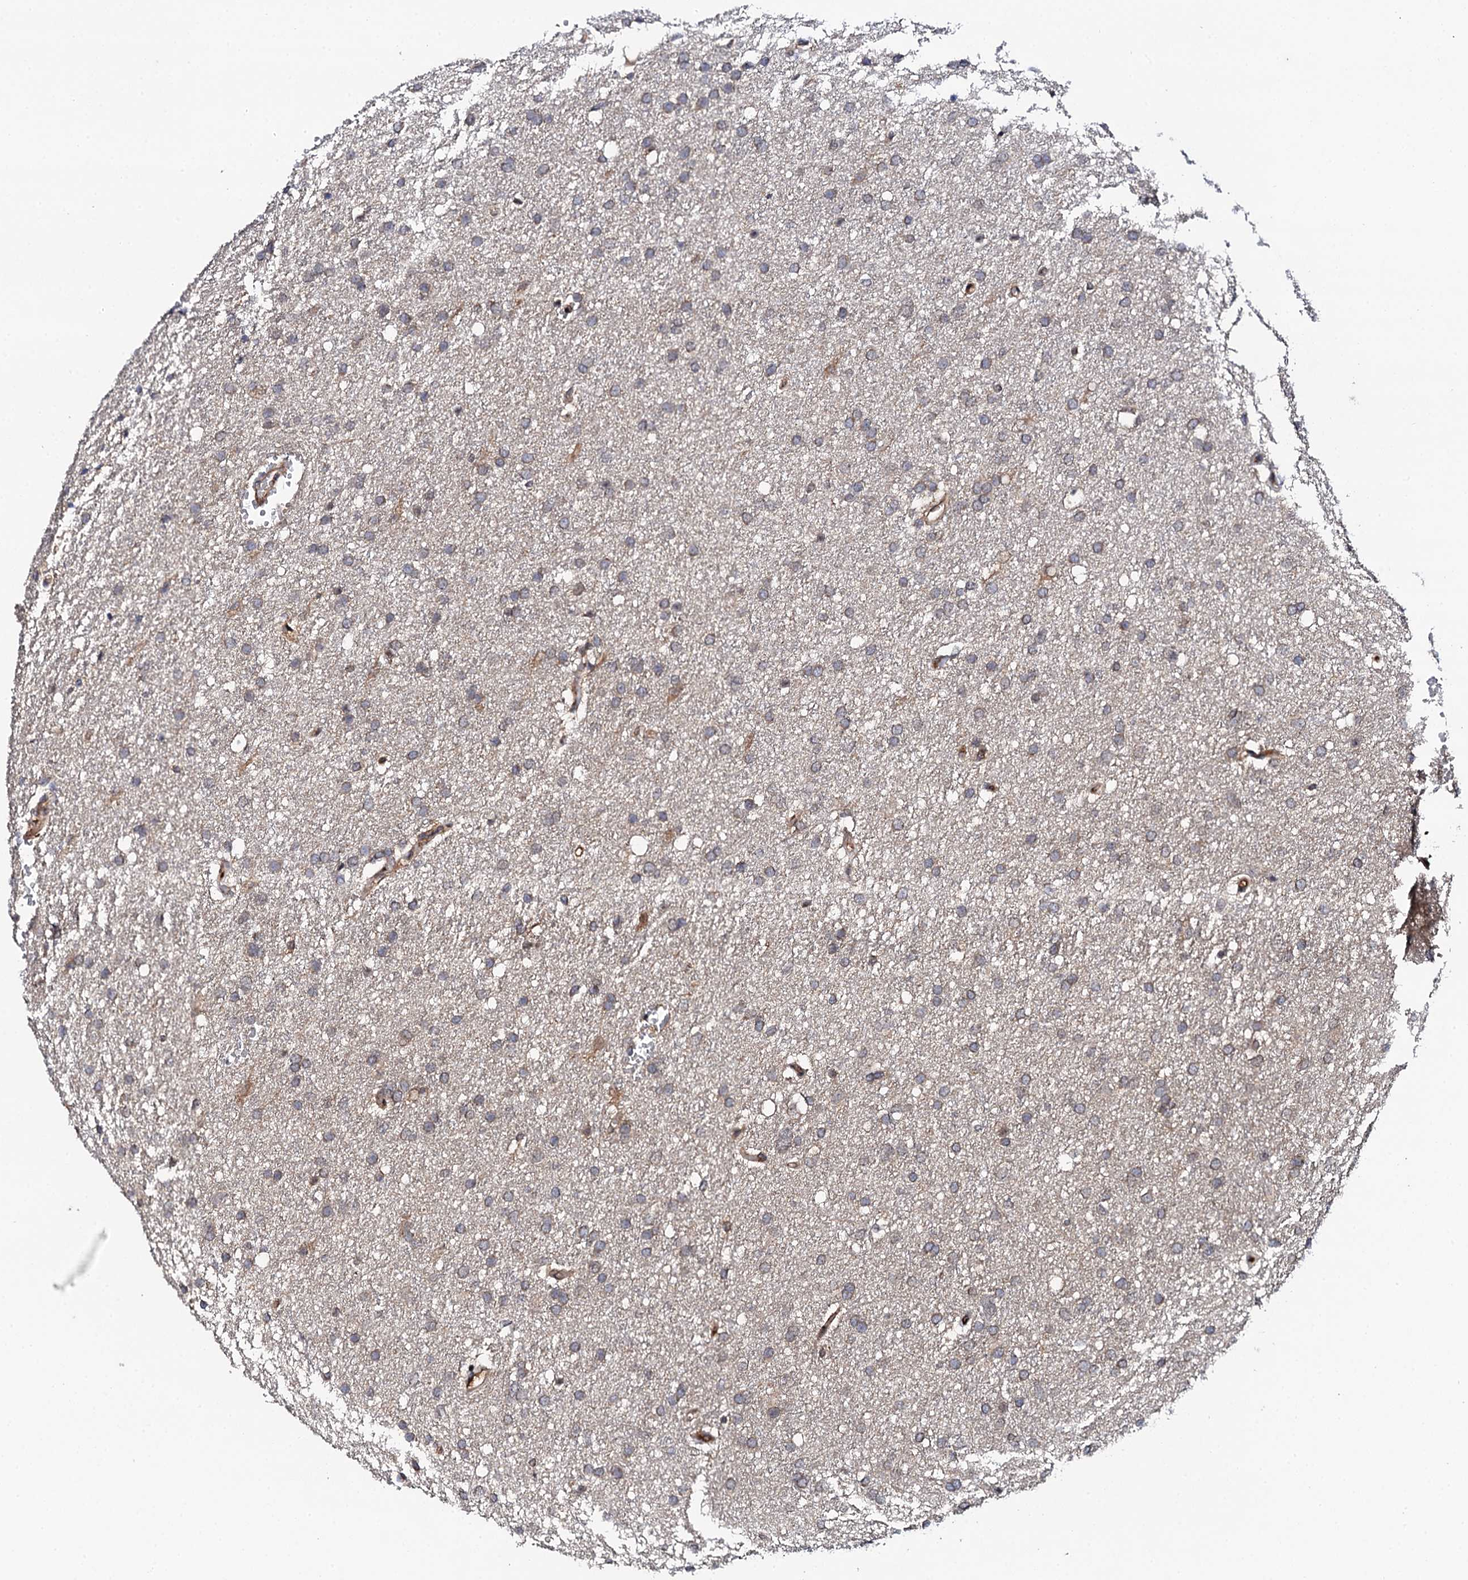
{"staining": {"intensity": "weak", "quantity": "25%-75%", "location": "cytoplasmic/membranous"}, "tissue": "glioma", "cell_type": "Tumor cells", "image_type": "cancer", "snomed": [{"axis": "morphology", "description": "Glioma, malignant, High grade"}, {"axis": "topography", "description": "Cerebral cortex"}], "caption": "Brown immunohistochemical staining in human malignant high-grade glioma reveals weak cytoplasmic/membranous positivity in about 25%-75% of tumor cells.", "gene": "FAM111A", "patient": {"sex": "female", "age": 36}}